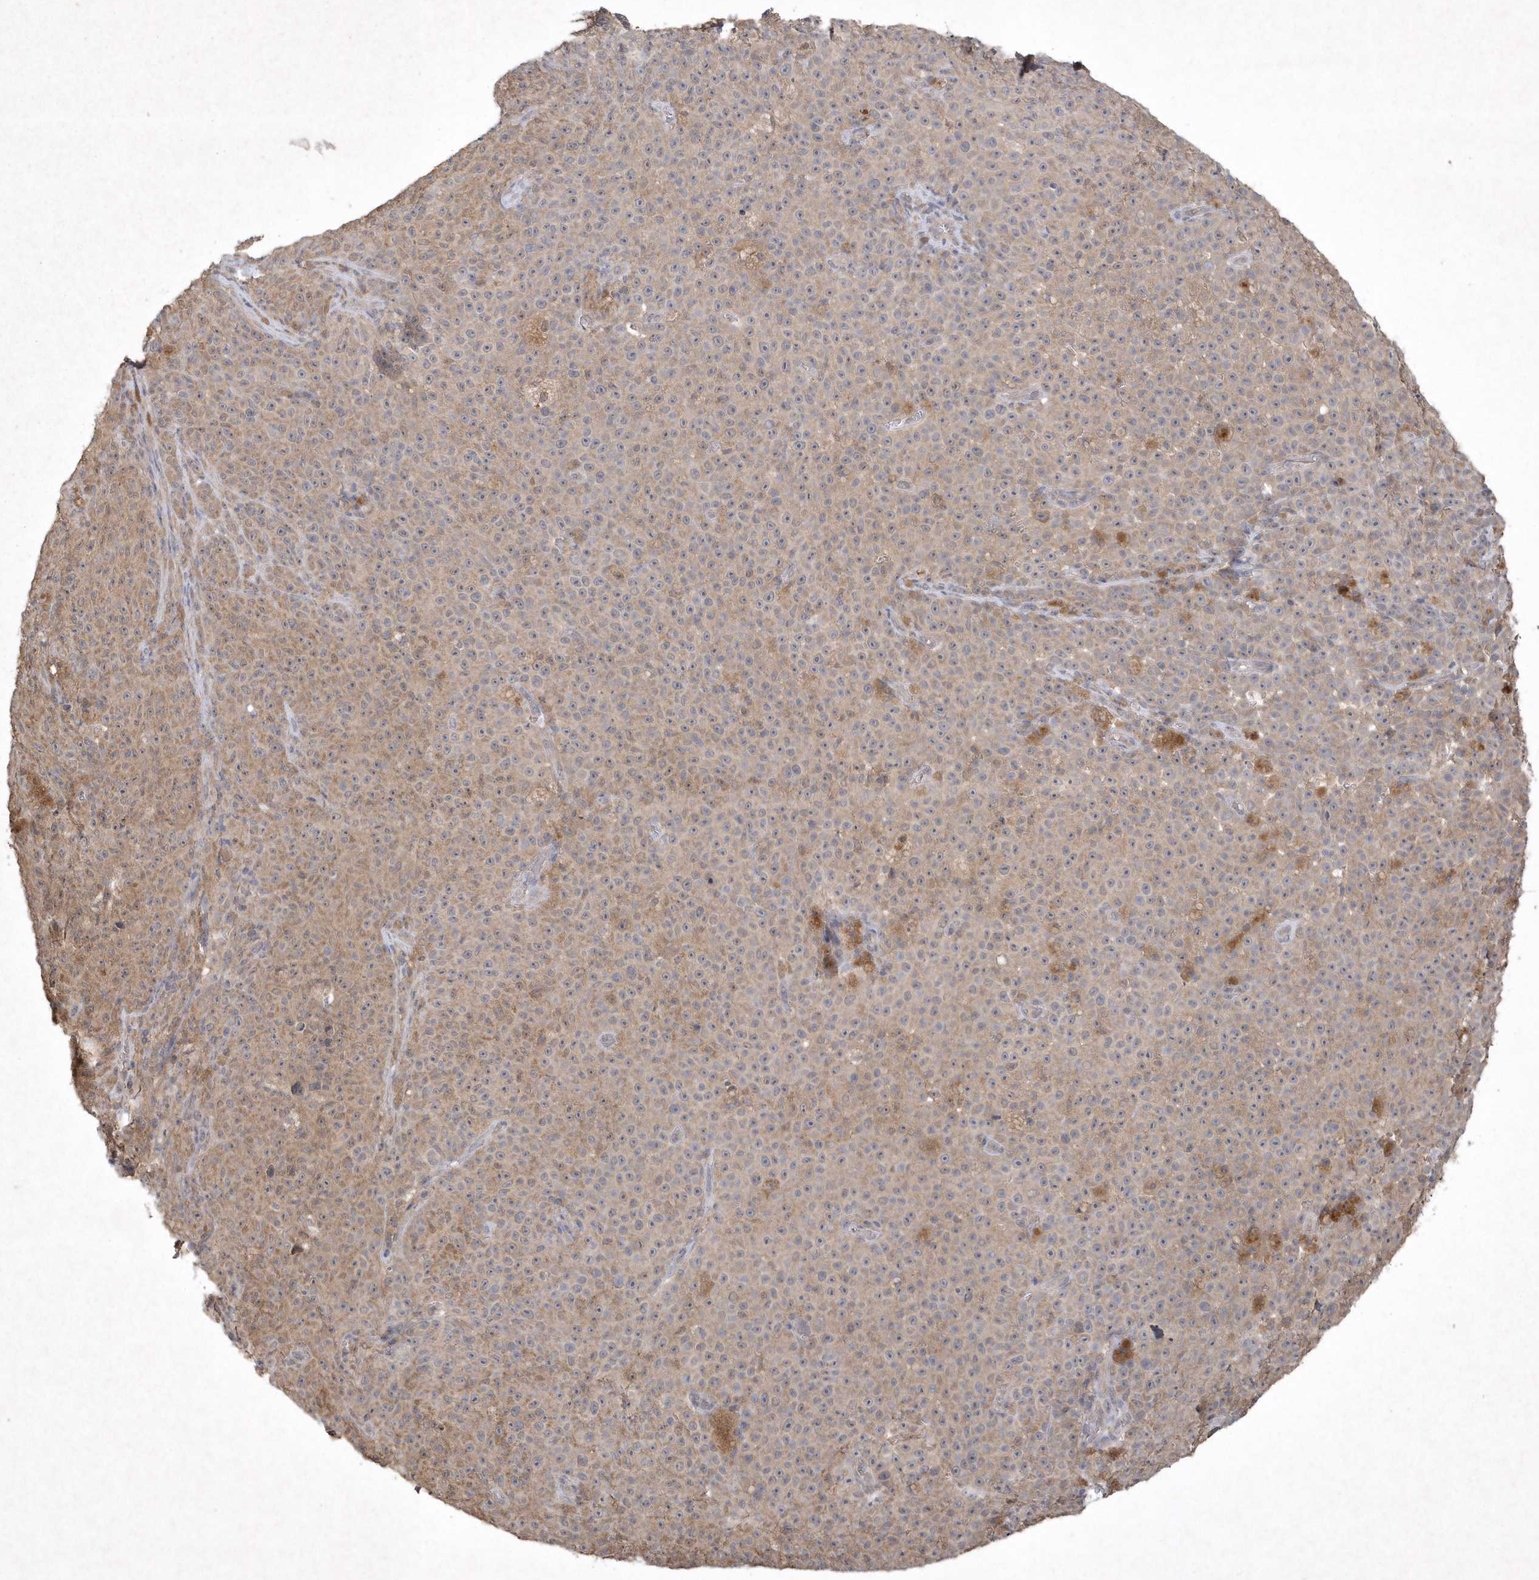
{"staining": {"intensity": "weak", "quantity": ">75%", "location": "cytoplasmic/membranous"}, "tissue": "melanoma", "cell_type": "Tumor cells", "image_type": "cancer", "snomed": [{"axis": "morphology", "description": "Malignant melanoma, NOS"}, {"axis": "topography", "description": "Skin"}], "caption": "Tumor cells show weak cytoplasmic/membranous positivity in about >75% of cells in malignant melanoma.", "gene": "AKR7A2", "patient": {"sex": "female", "age": 82}}